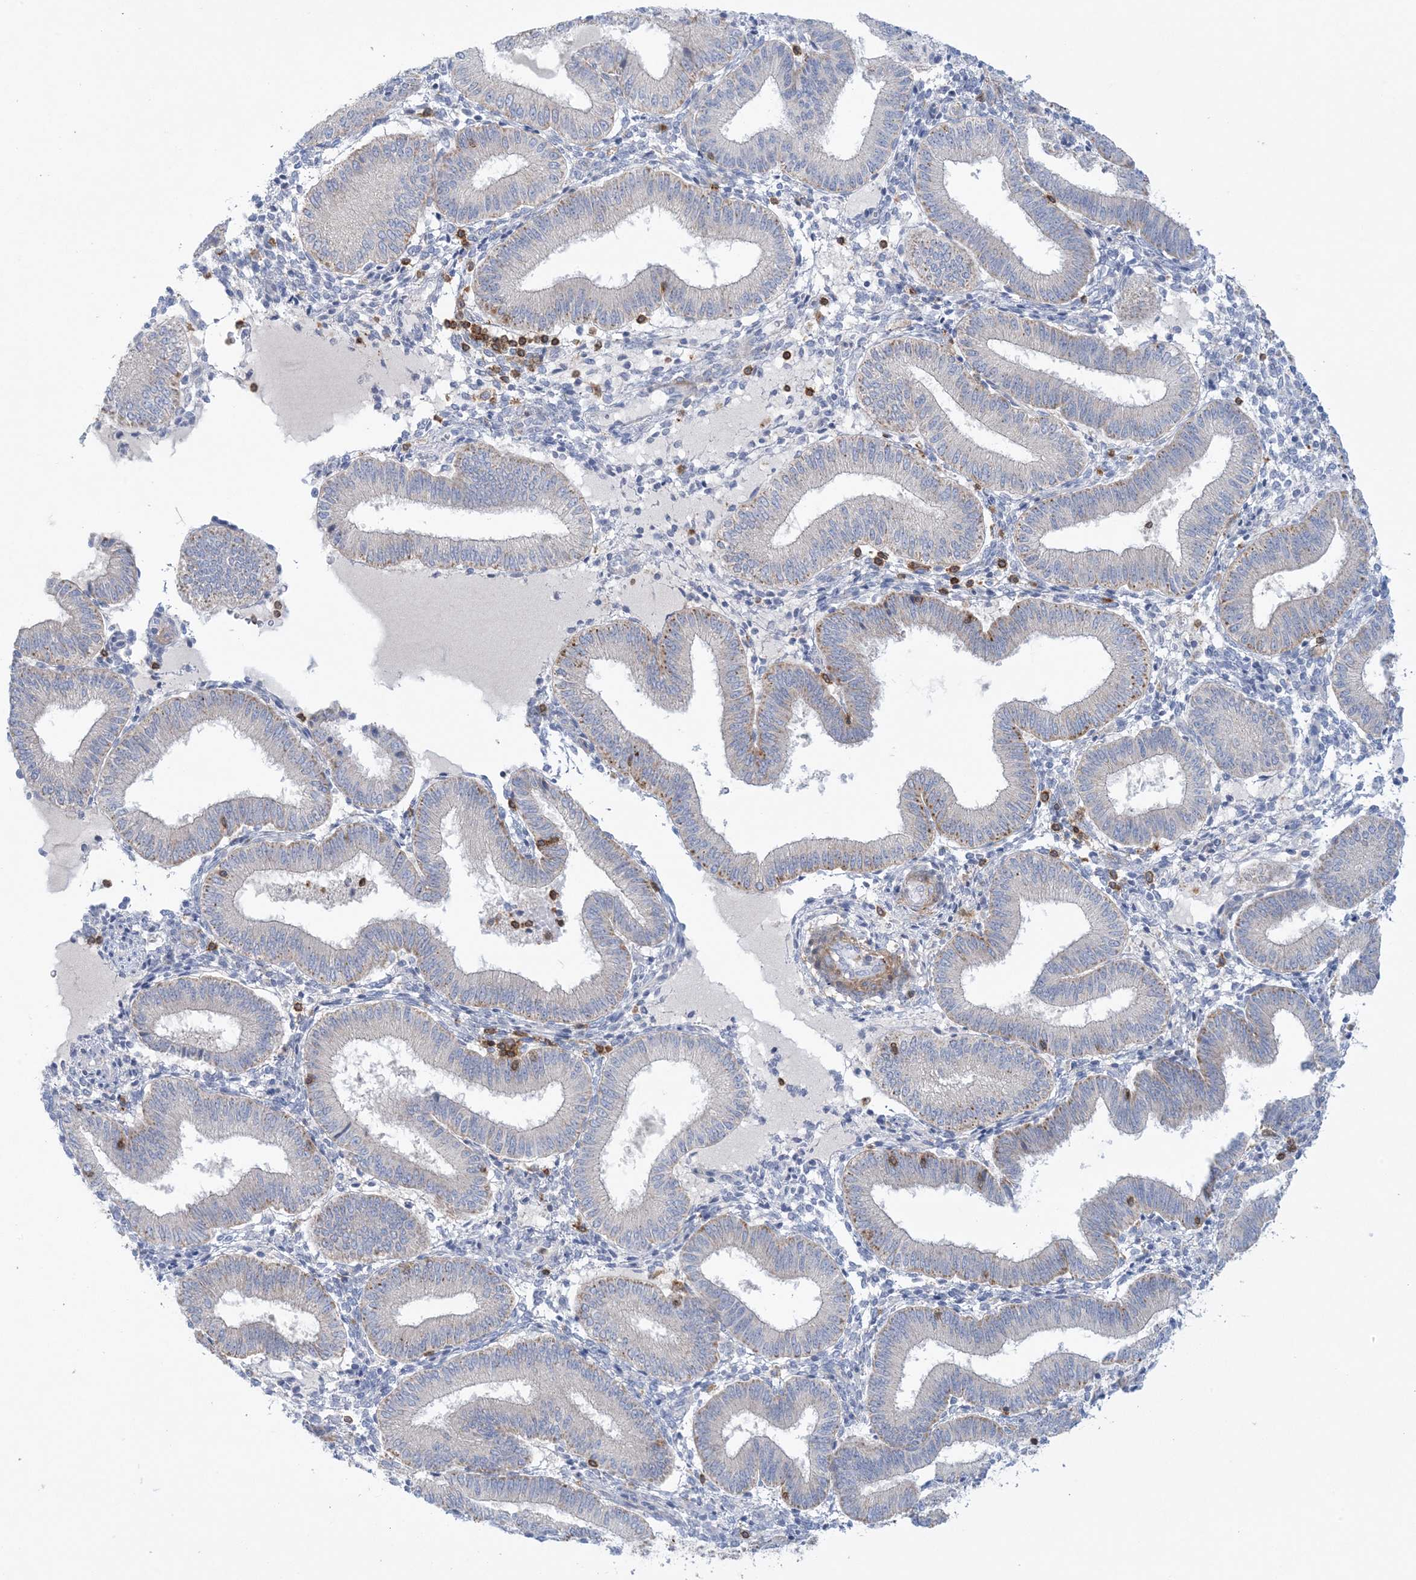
{"staining": {"intensity": "negative", "quantity": "none", "location": "none"}, "tissue": "endometrium", "cell_type": "Cells in endometrial stroma", "image_type": "normal", "snomed": [{"axis": "morphology", "description": "Normal tissue, NOS"}, {"axis": "topography", "description": "Endometrium"}], "caption": "Immunohistochemistry (IHC) of normal endometrium shows no positivity in cells in endometrial stroma. The staining was performed using DAB (3,3'-diaminobenzidine) to visualize the protein expression in brown, while the nuclei were stained in blue with hematoxylin (Magnification: 20x).", "gene": "ARHGAP30", "patient": {"sex": "female", "age": 39}}